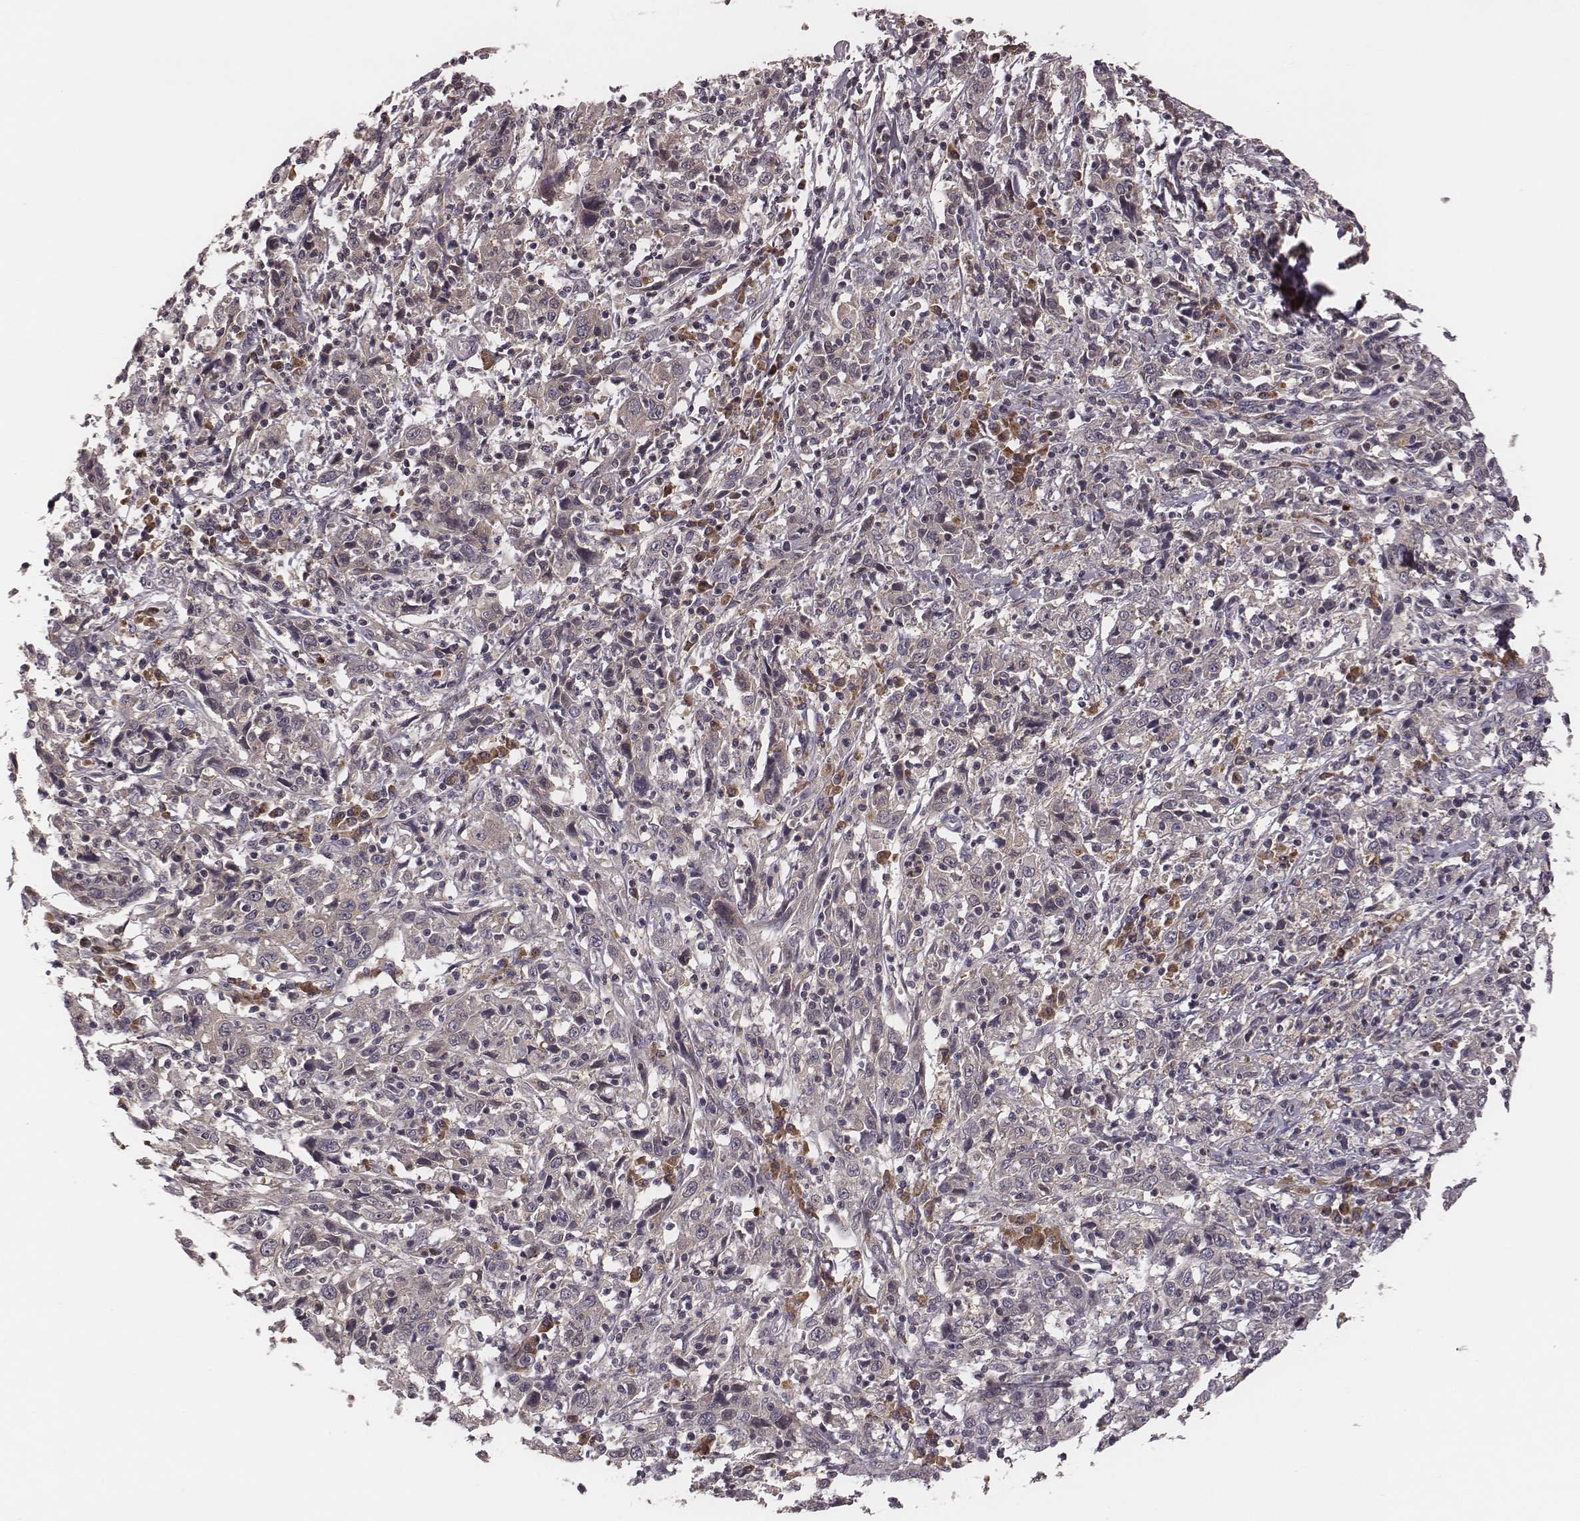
{"staining": {"intensity": "negative", "quantity": "none", "location": "none"}, "tissue": "cervical cancer", "cell_type": "Tumor cells", "image_type": "cancer", "snomed": [{"axis": "morphology", "description": "Squamous cell carcinoma, NOS"}, {"axis": "topography", "description": "Cervix"}], "caption": "The micrograph shows no significant positivity in tumor cells of cervical cancer.", "gene": "P2RX5", "patient": {"sex": "female", "age": 46}}